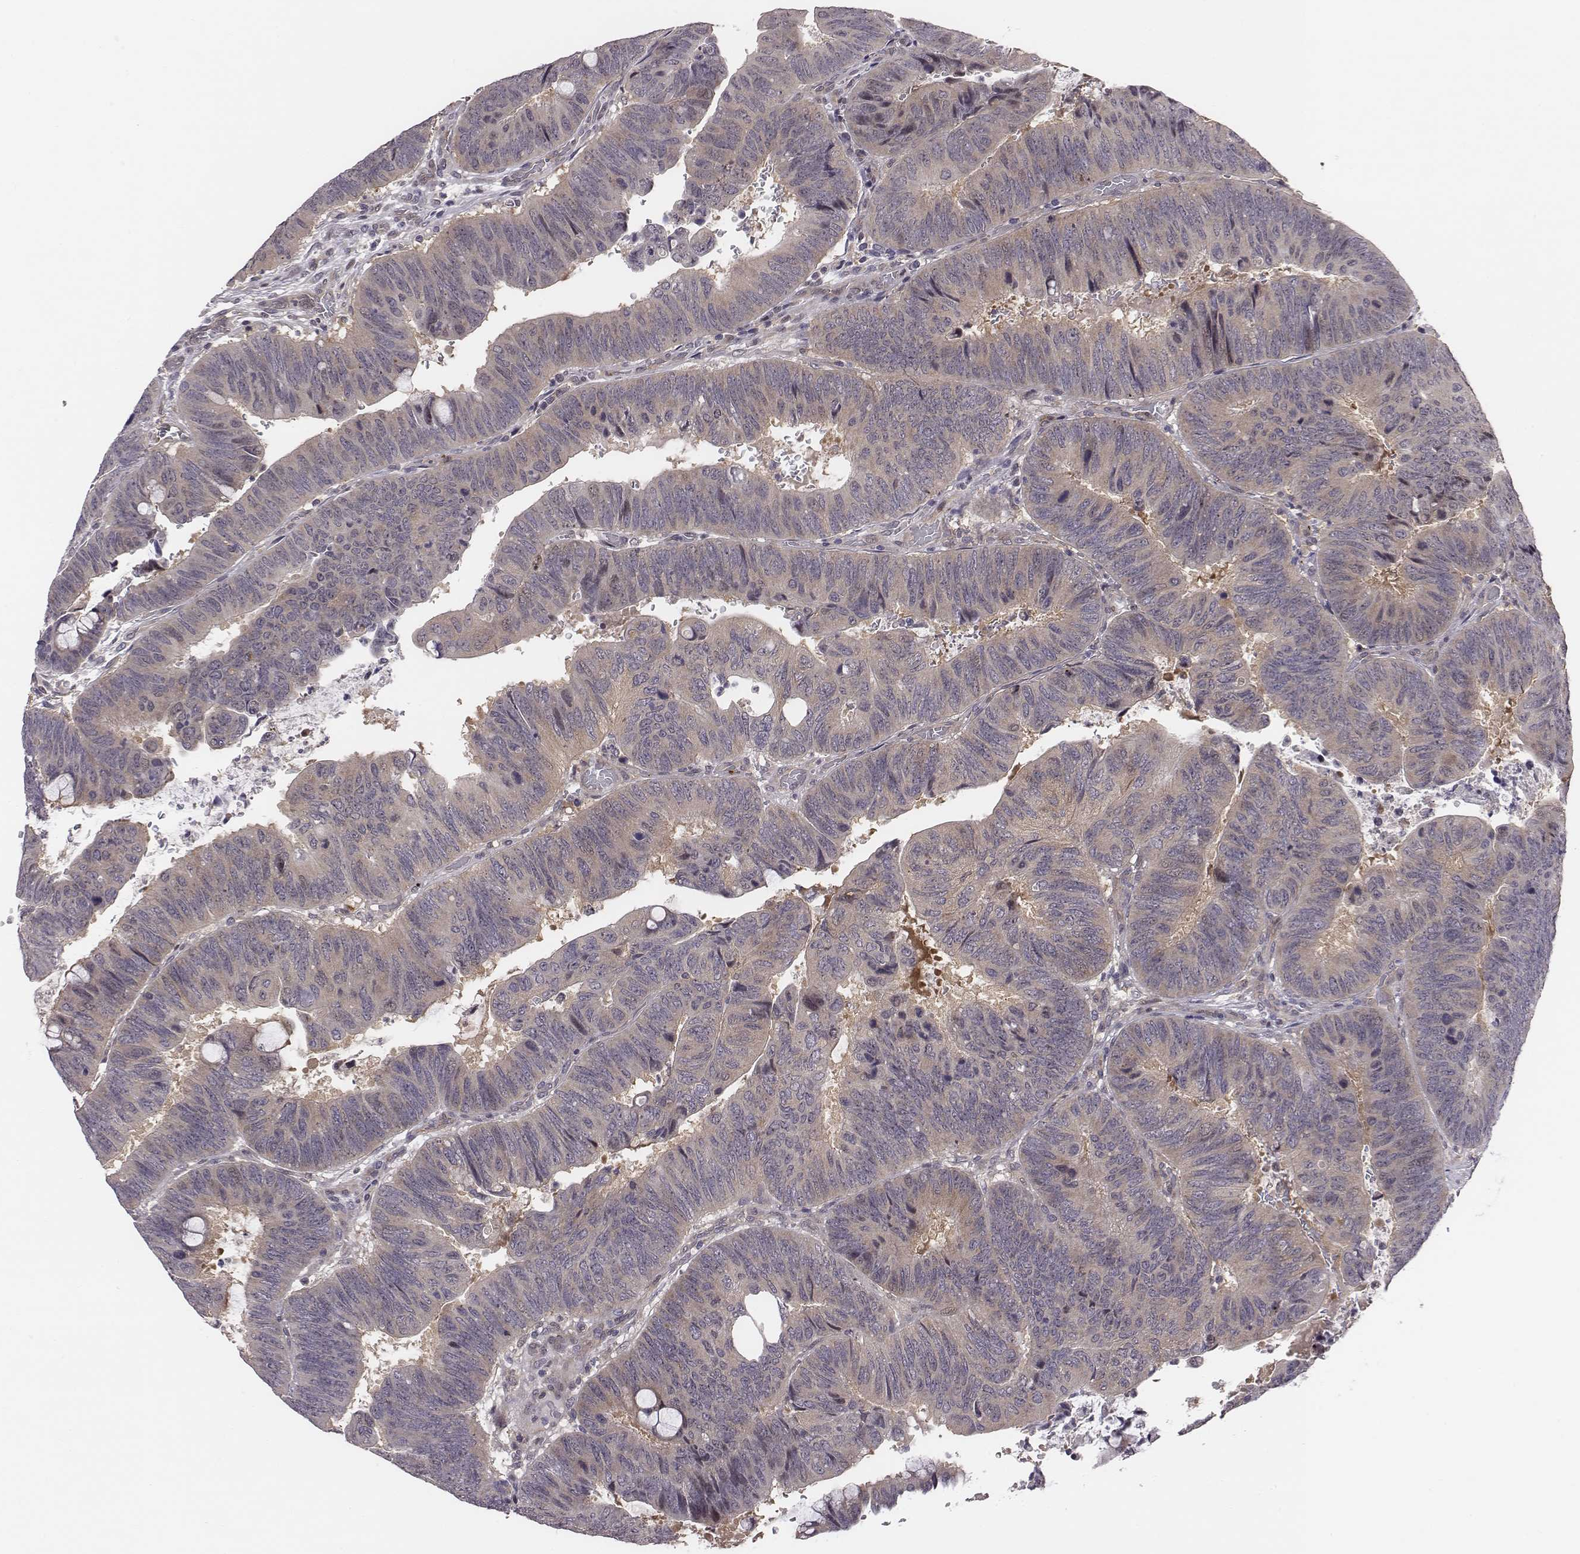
{"staining": {"intensity": "weak", "quantity": "25%-75%", "location": "cytoplasmic/membranous"}, "tissue": "colorectal cancer", "cell_type": "Tumor cells", "image_type": "cancer", "snomed": [{"axis": "morphology", "description": "Normal tissue, NOS"}, {"axis": "morphology", "description": "Adenocarcinoma, NOS"}, {"axis": "topography", "description": "Rectum"}], "caption": "This micrograph shows IHC staining of colorectal cancer, with low weak cytoplasmic/membranous positivity in approximately 25%-75% of tumor cells.", "gene": "SMURF2", "patient": {"sex": "male", "age": 92}}